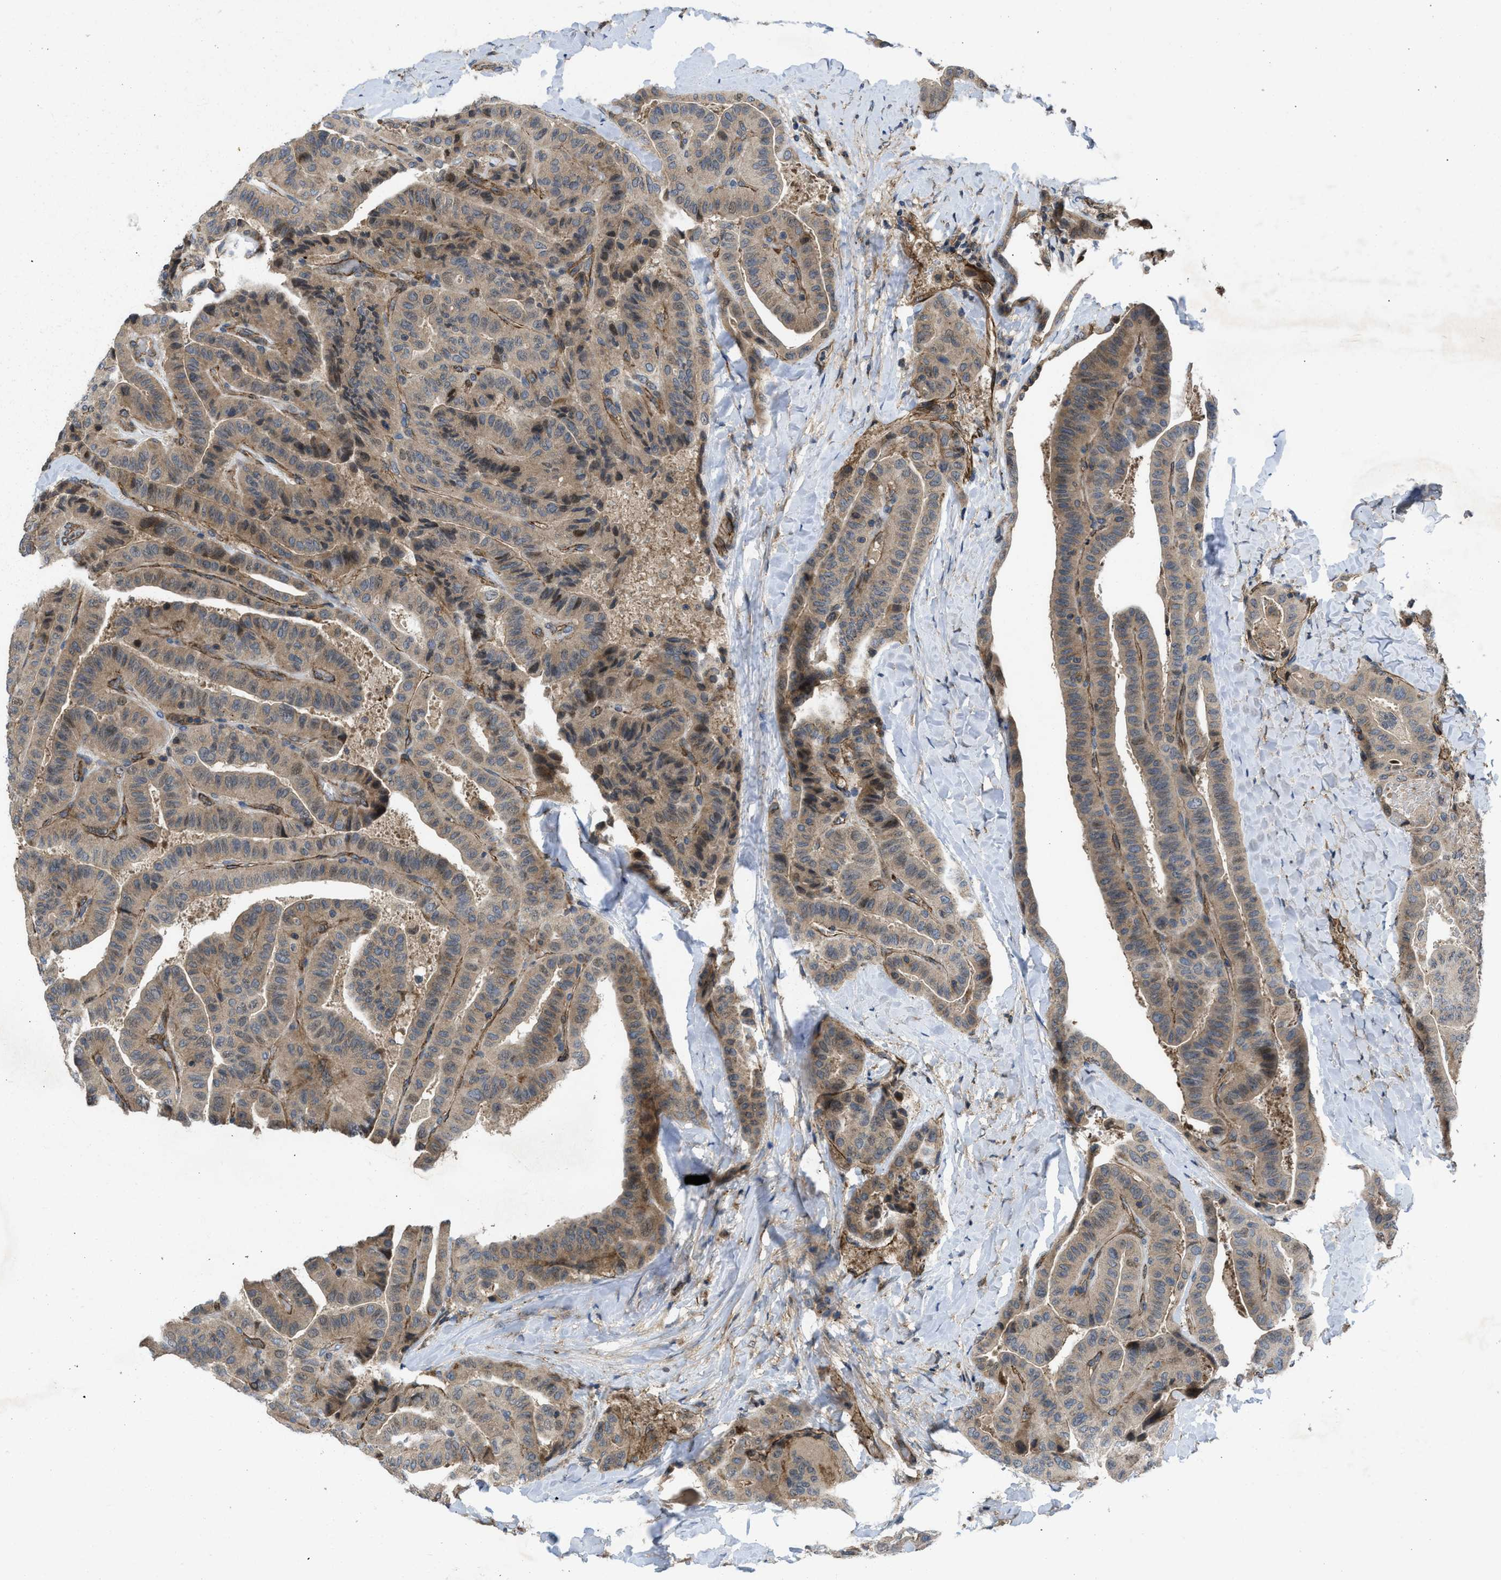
{"staining": {"intensity": "moderate", "quantity": ">75%", "location": "cytoplasmic/membranous"}, "tissue": "thyroid cancer", "cell_type": "Tumor cells", "image_type": "cancer", "snomed": [{"axis": "morphology", "description": "Papillary adenocarcinoma, NOS"}, {"axis": "topography", "description": "Thyroid gland"}], "caption": "Human thyroid cancer stained with a protein marker shows moderate staining in tumor cells.", "gene": "GPATCH2L", "patient": {"sex": "male", "age": 77}}